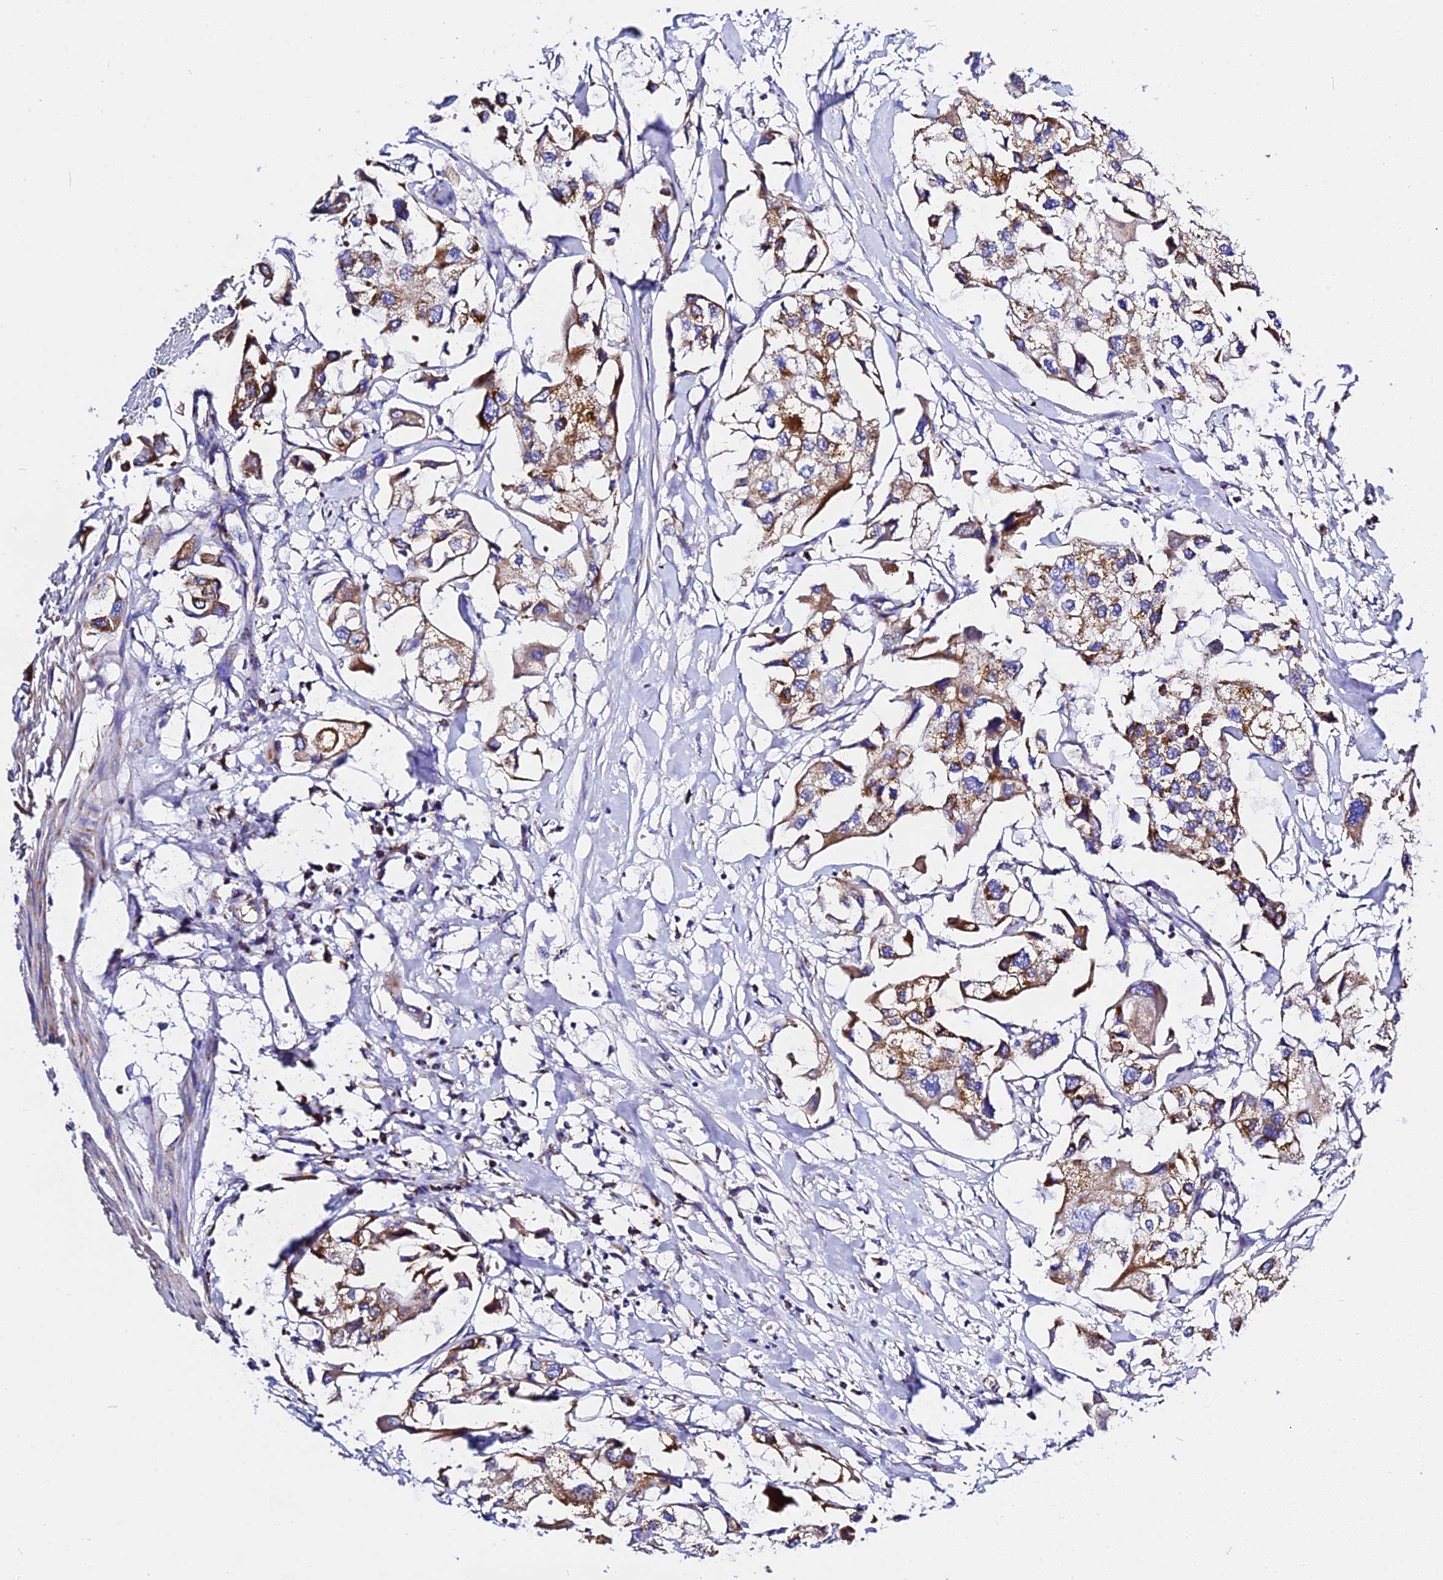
{"staining": {"intensity": "moderate", "quantity": ">75%", "location": "cytoplasmic/membranous"}, "tissue": "urothelial cancer", "cell_type": "Tumor cells", "image_type": "cancer", "snomed": [{"axis": "morphology", "description": "Urothelial carcinoma, High grade"}, {"axis": "topography", "description": "Urinary bladder"}], "caption": "High-power microscopy captured an immunohistochemistry micrograph of urothelial cancer, revealing moderate cytoplasmic/membranous staining in about >75% of tumor cells.", "gene": "ZNF573", "patient": {"sex": "male", "age": 64}}